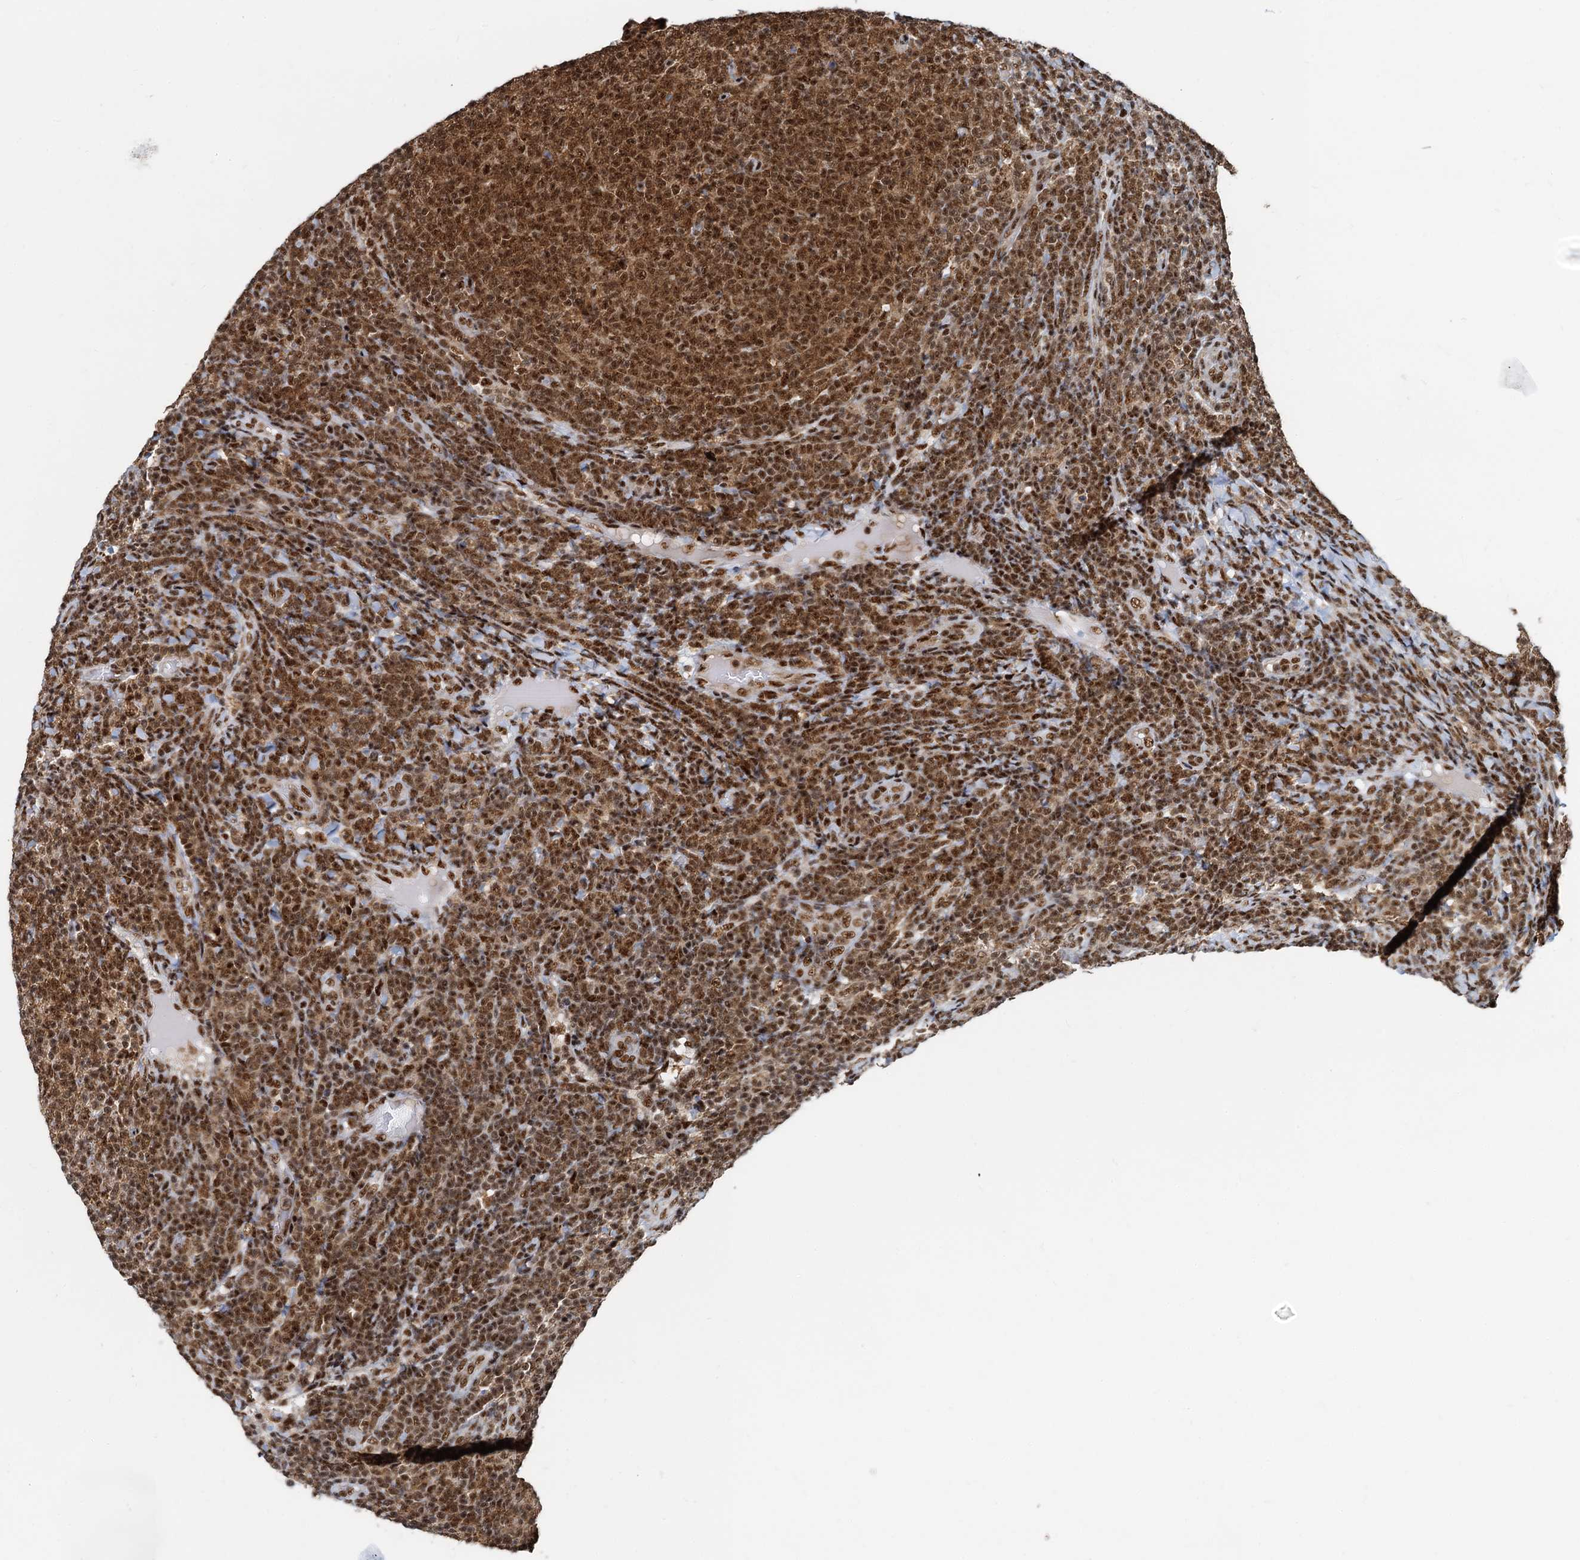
{"staining": {"intensity": "strong", "quantity": ">75%", "location": "nuclear"}, "tissue": "lymphoma", "cell_type": "Tumor cells", "image_type": "cancer", "snomed": [{"axis": "morphology", "description": "Malignant lymphoma, non-Hodgkin's type, Low grade"}, {"axis": "topography", "description": "Lymph node"}], "caption": "This micrograph displays immunohistochemistry staining of lymphoma, with high strong nuclear expression in approximately >75% of tumor cells.", "gene": "RBM26", "patient": {"sex": "male", "age": 66}}